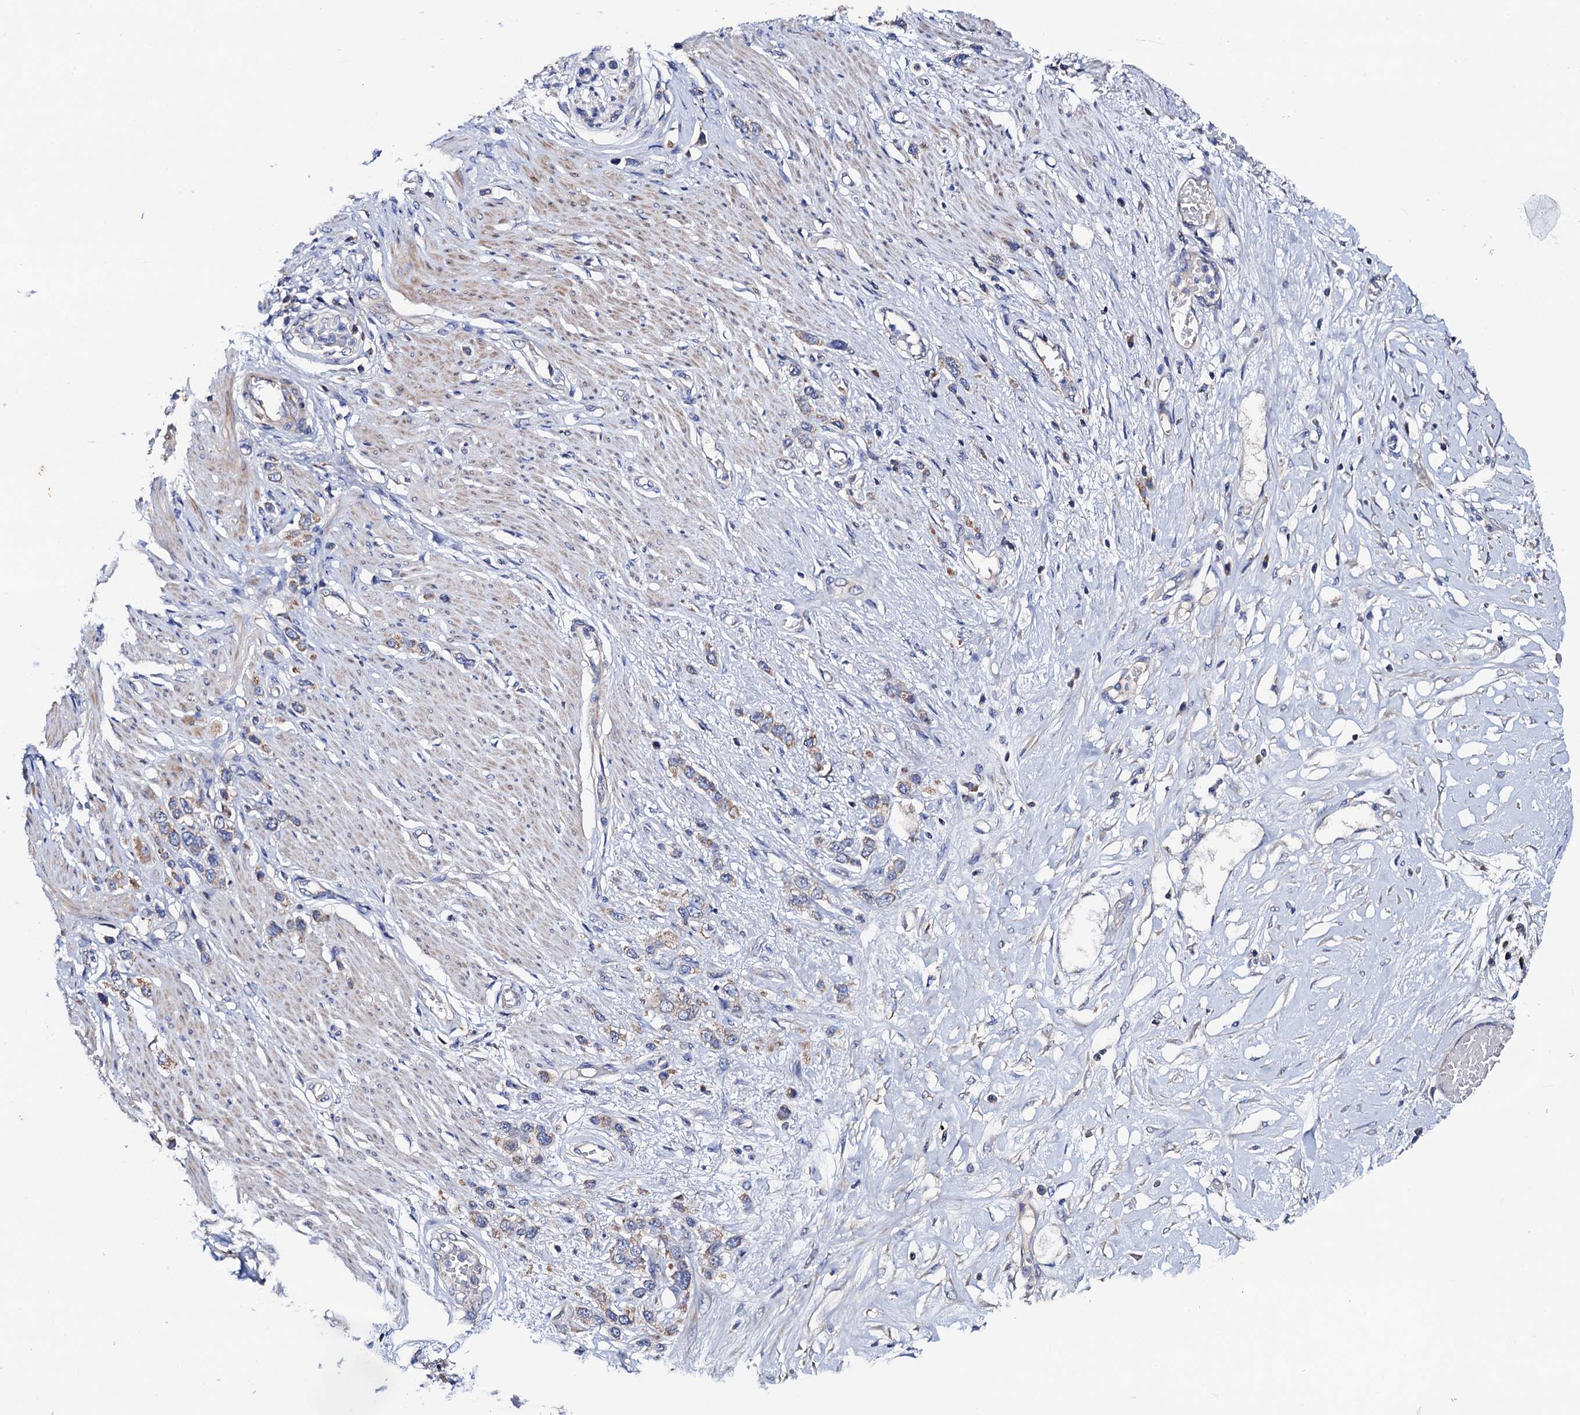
{"staining": {"intensity": "weak", "quantity": ">75%", "location": "cytoplasmic/membranous"}, "tissue": "stomach cancer", "cell_type": "Tumor cells", "image_type": "cancer", "snomed": [{"axis": "morphology", "description": "Adenocarcinoma, NOS"}, {"axis": "morphology", "description": "Adenocarcinoma, High grade"}, {"axis": "topography", "description": "Stomach, upper"}, {"axis": "topography", "description": "Stomach, lower"}], "caption": "An immunohistochemistry (IHC) photomicrograph of tumor tissue is shown. Protein staining in brown labels weak cytoplasmic/membranous positivity in adenocarcinoma (high-grade) (stomach) within tumor cells. The staining was performed using DAB to visualize the protein expression in brown, while the nuclei were stained in blue with hematoxylin (Magnification: 20x).", "gene": "MRPL48", "patient": {"sex": "female", "age": 65}}